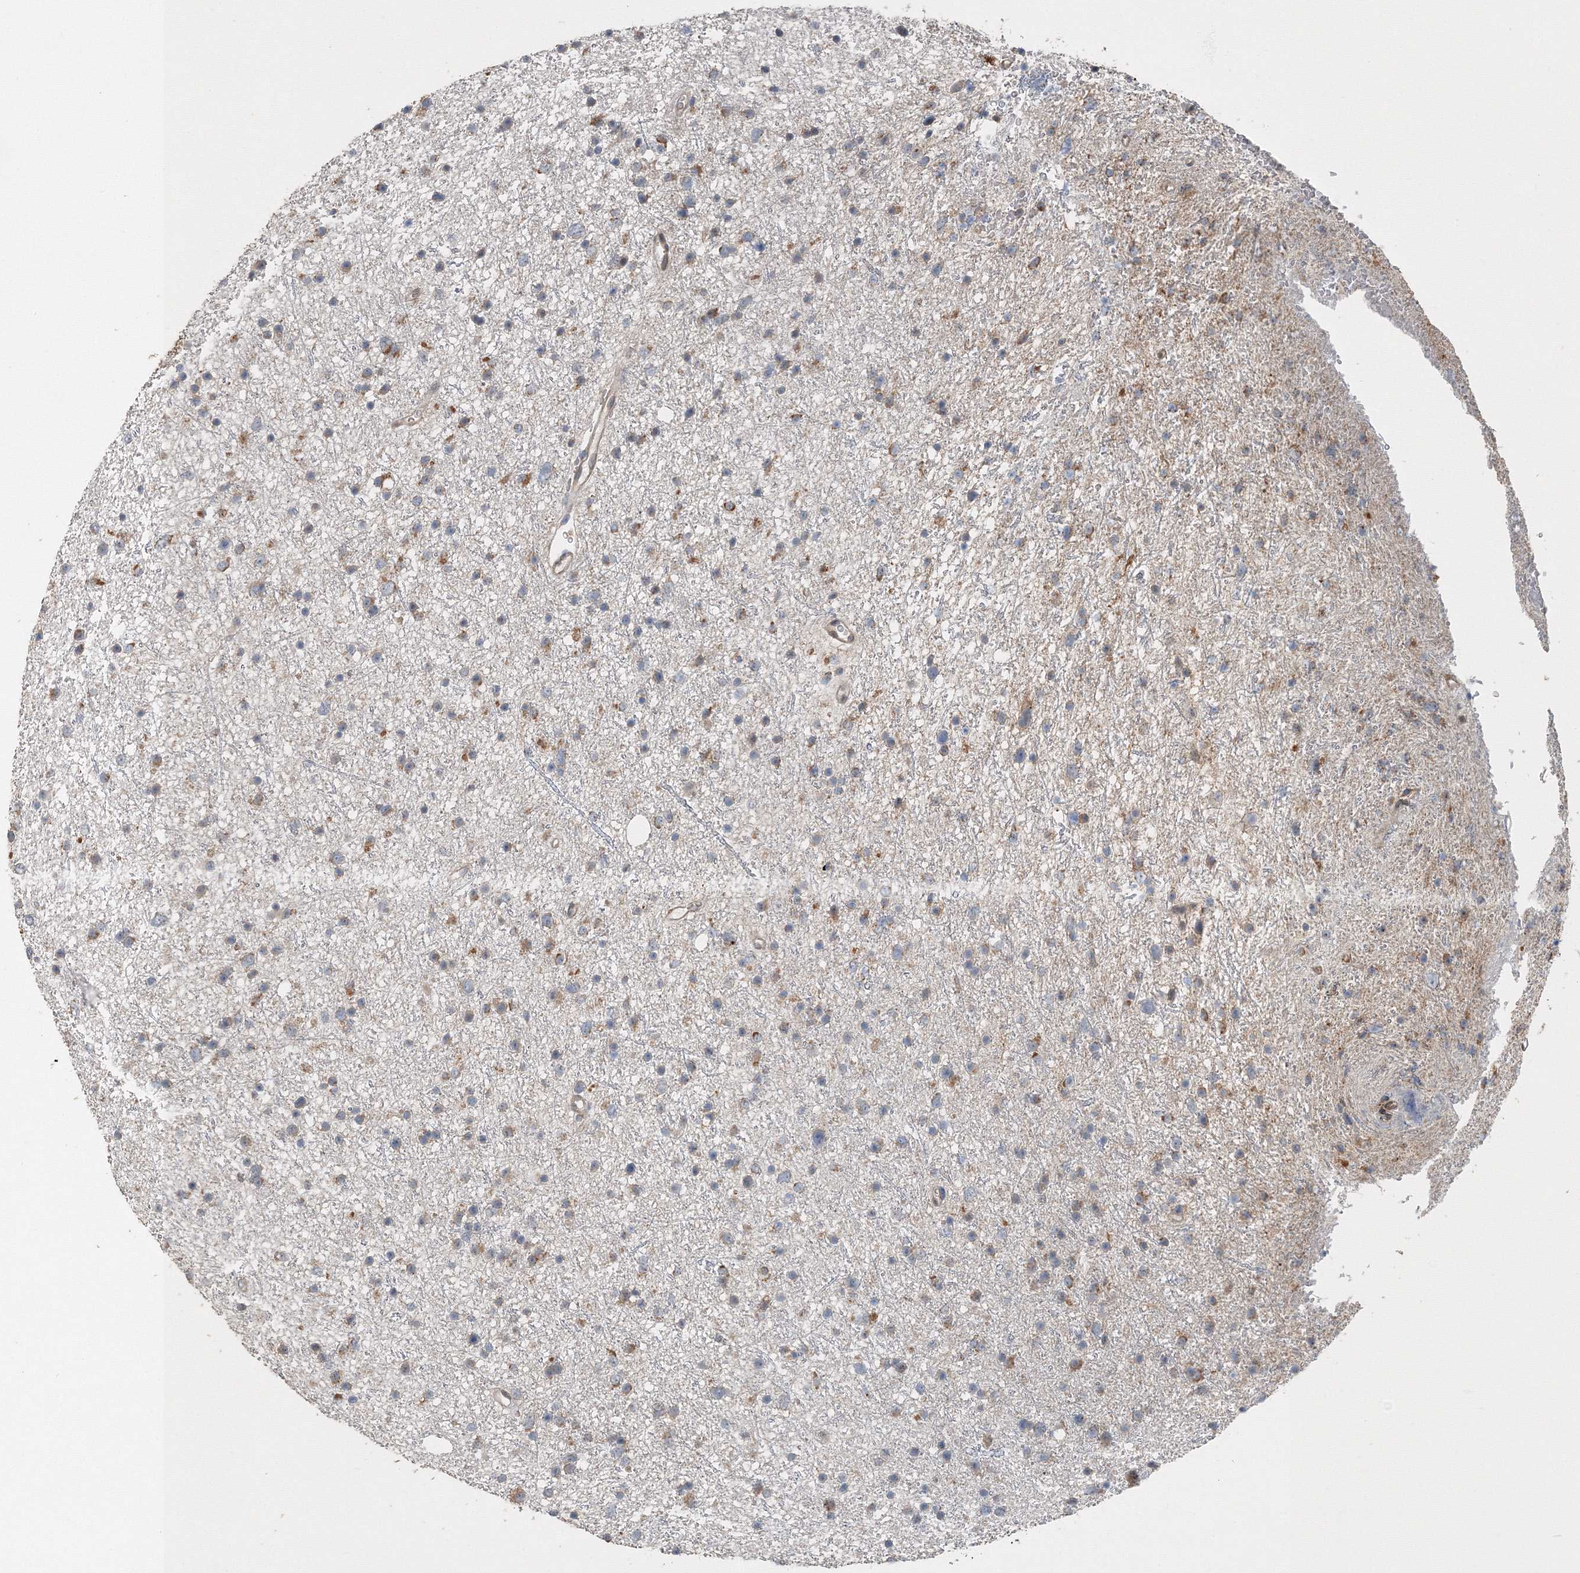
{"staining": {"intensity": "weak", "quantity": "<25%", "location": "cytoplasmic/membranous"}, "tissue": "glioma", "cell_type": "Tumor cells", "image_type": "cancer", "snomed": [{"axis": "morphology", "description": "Glioma, malignant, Low grade"}, {"axis": "topography", "description": "Cerebral cortex"}], "caption": "Tumor cells are negative for brown protein staining in malignant glioma (low-grade).", "gene": "AASDH", "patient": {"sex": "female", "age": 39}}